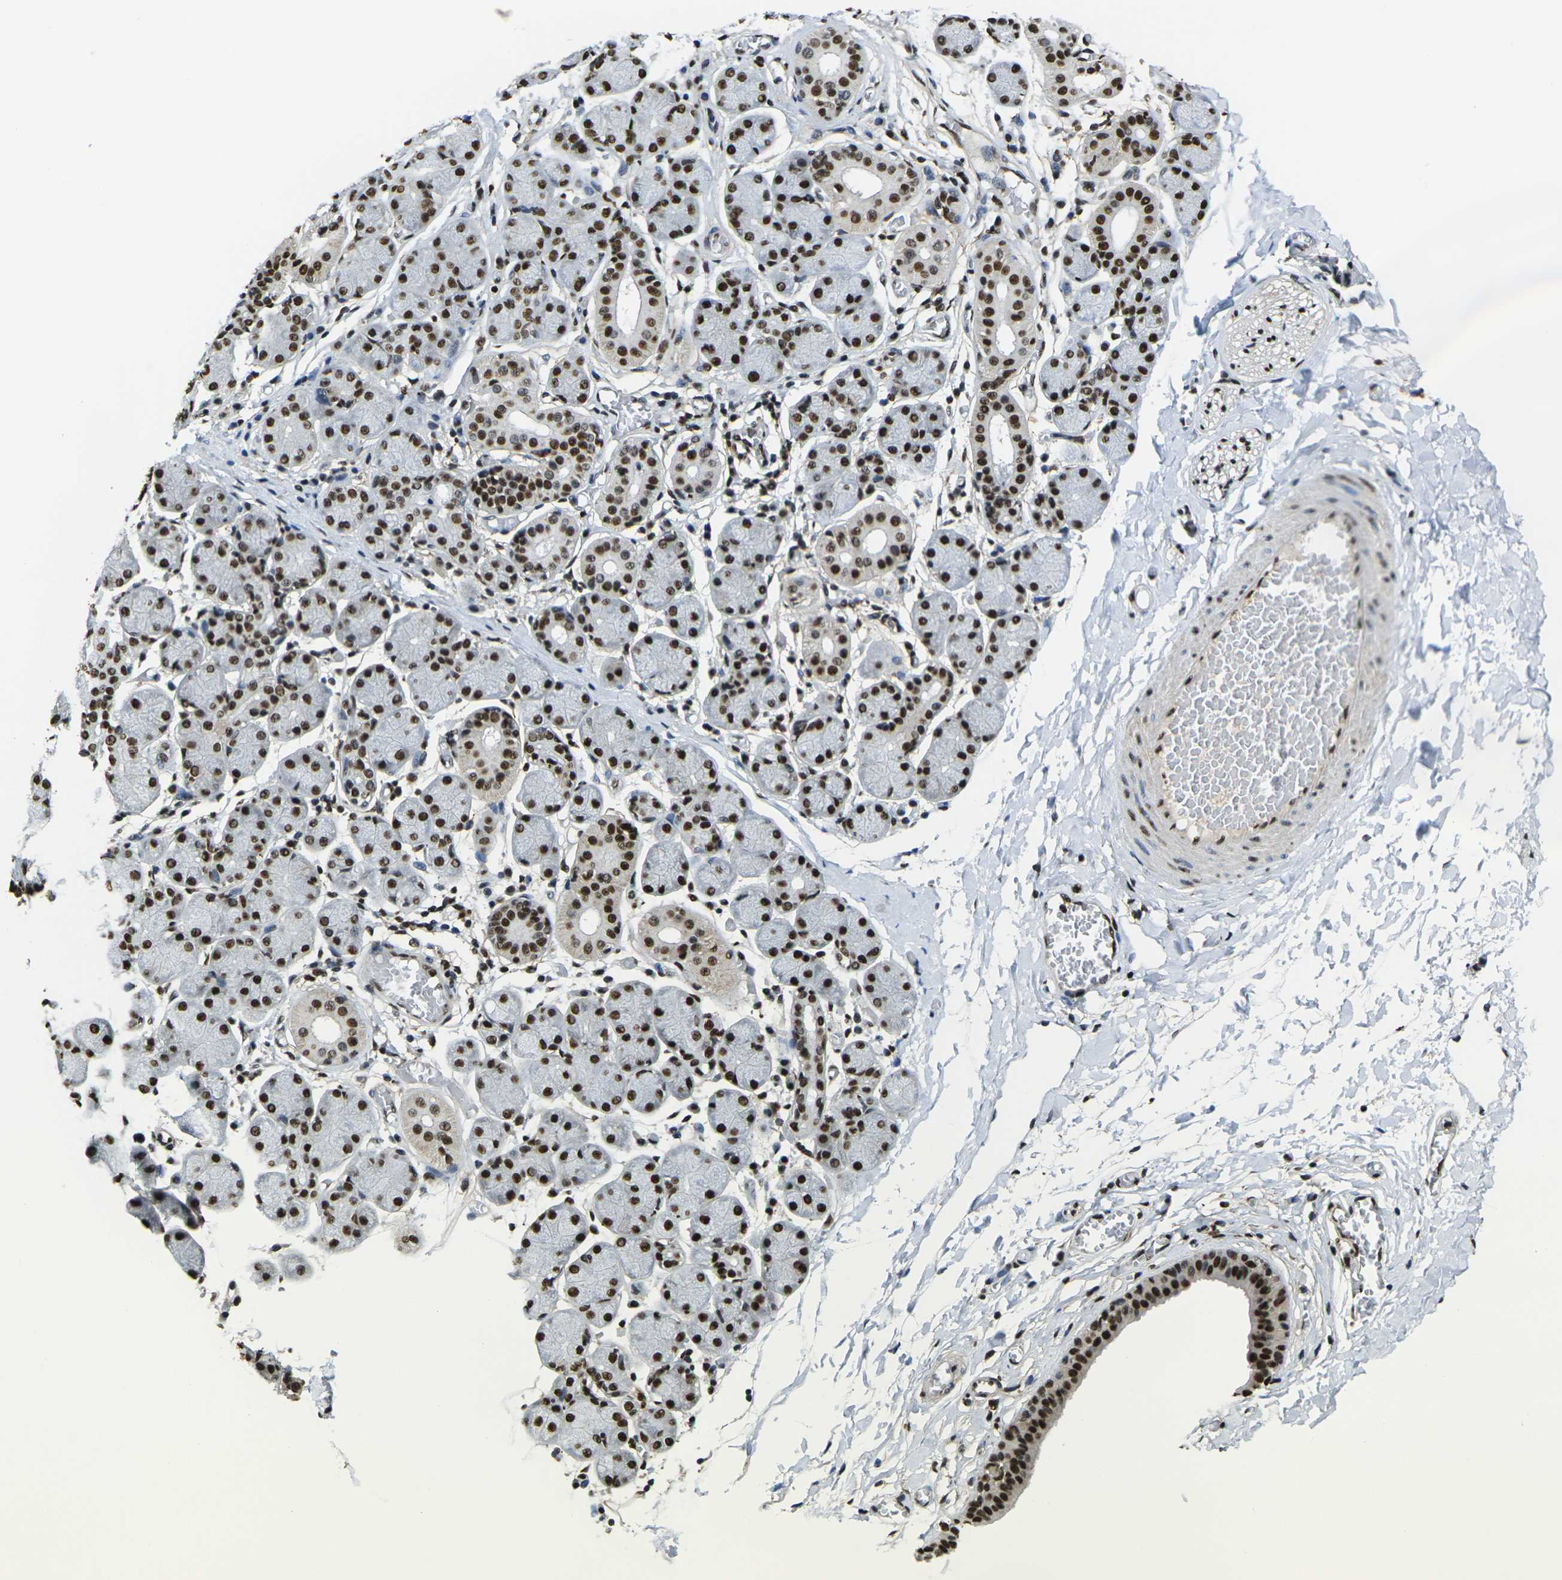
{"staining": {"intensity": "strong", "quantity": ">75%", "location": "nuclear"}, "tissue": "salivary gland", "cell_type": "Glandular cells", "image_type": "normal", "snomed": [{"axis": "morphology", "description": "Normal tissue, NOS"}, {"axis": "topography", "description": "Salivary gland"}], "caption": "DAB (3,3'-diaminobenzidine) immunohistochemical staining of benign salivary gland shows strong nuclear protein expression in about >75% of glandular cells. The protein of interest is shown in brown color, while the nuclei are stained blue.", "gene": "SMARCC1", "patient": {"sex": "female", "age": 24}}